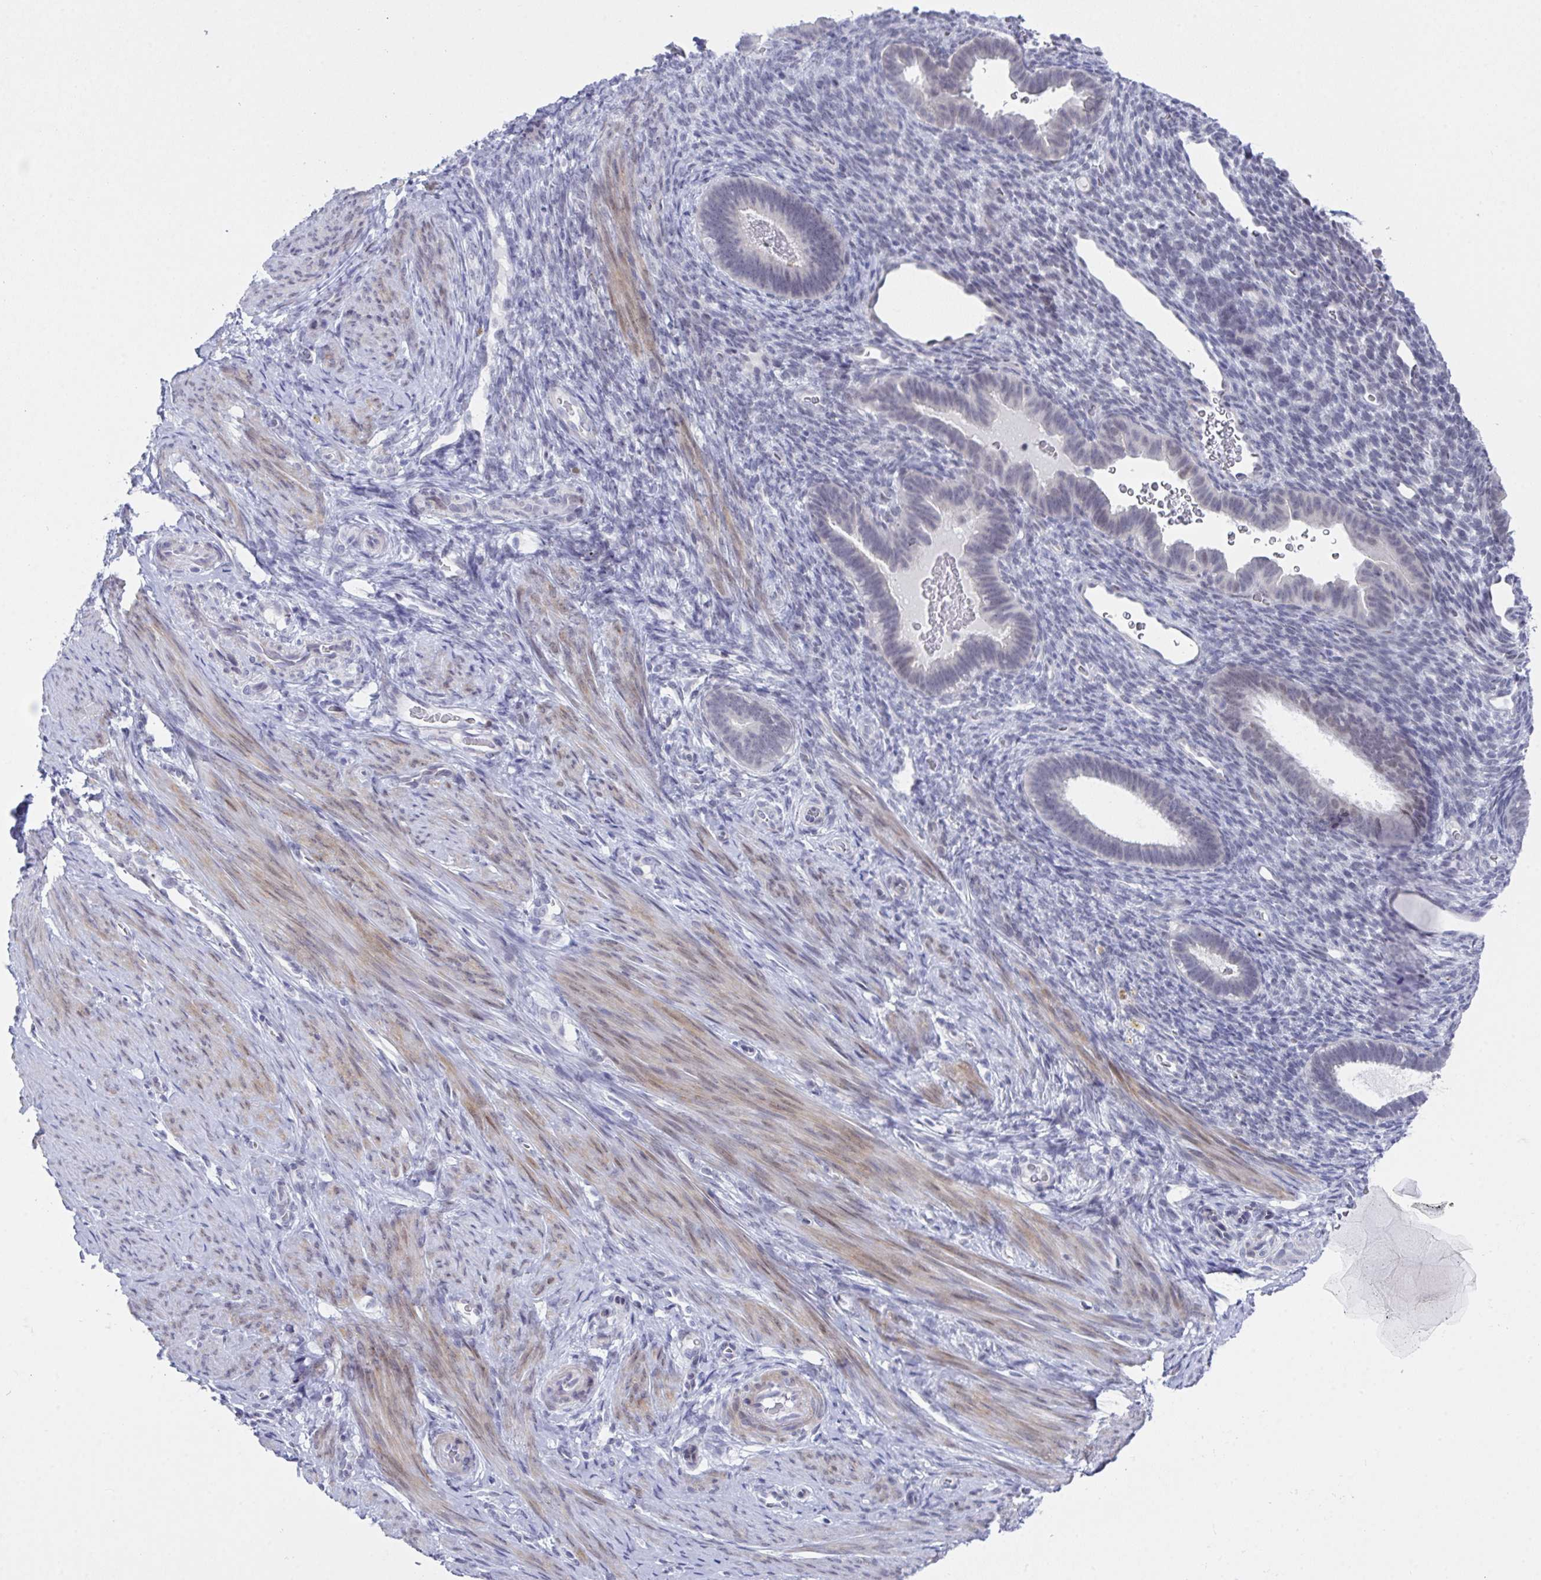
{"staining": {"intensity": "negative", "quantity": "none", "location": "none"}, "tissue": "endometrium", "cell_type": "Cells in endometrial stroma", "image_type": "normal", "snomed": [{"axis": "morphology", "description": "Normal tissue, NOS"}, {"axis": "topography", "description": "Endometrium"}], "caption": "Immunohistochemistry (IHC) of benign human endometrium shows no expression in cells in endometrial stroma. The staining is performed using DAB (3,3'-diaminobenzidine) brown chromogen with nuclei counter-stained in using hematoxylin.", "gene": "FBXL22", "patient": {"sex": "female", "age": 34}}